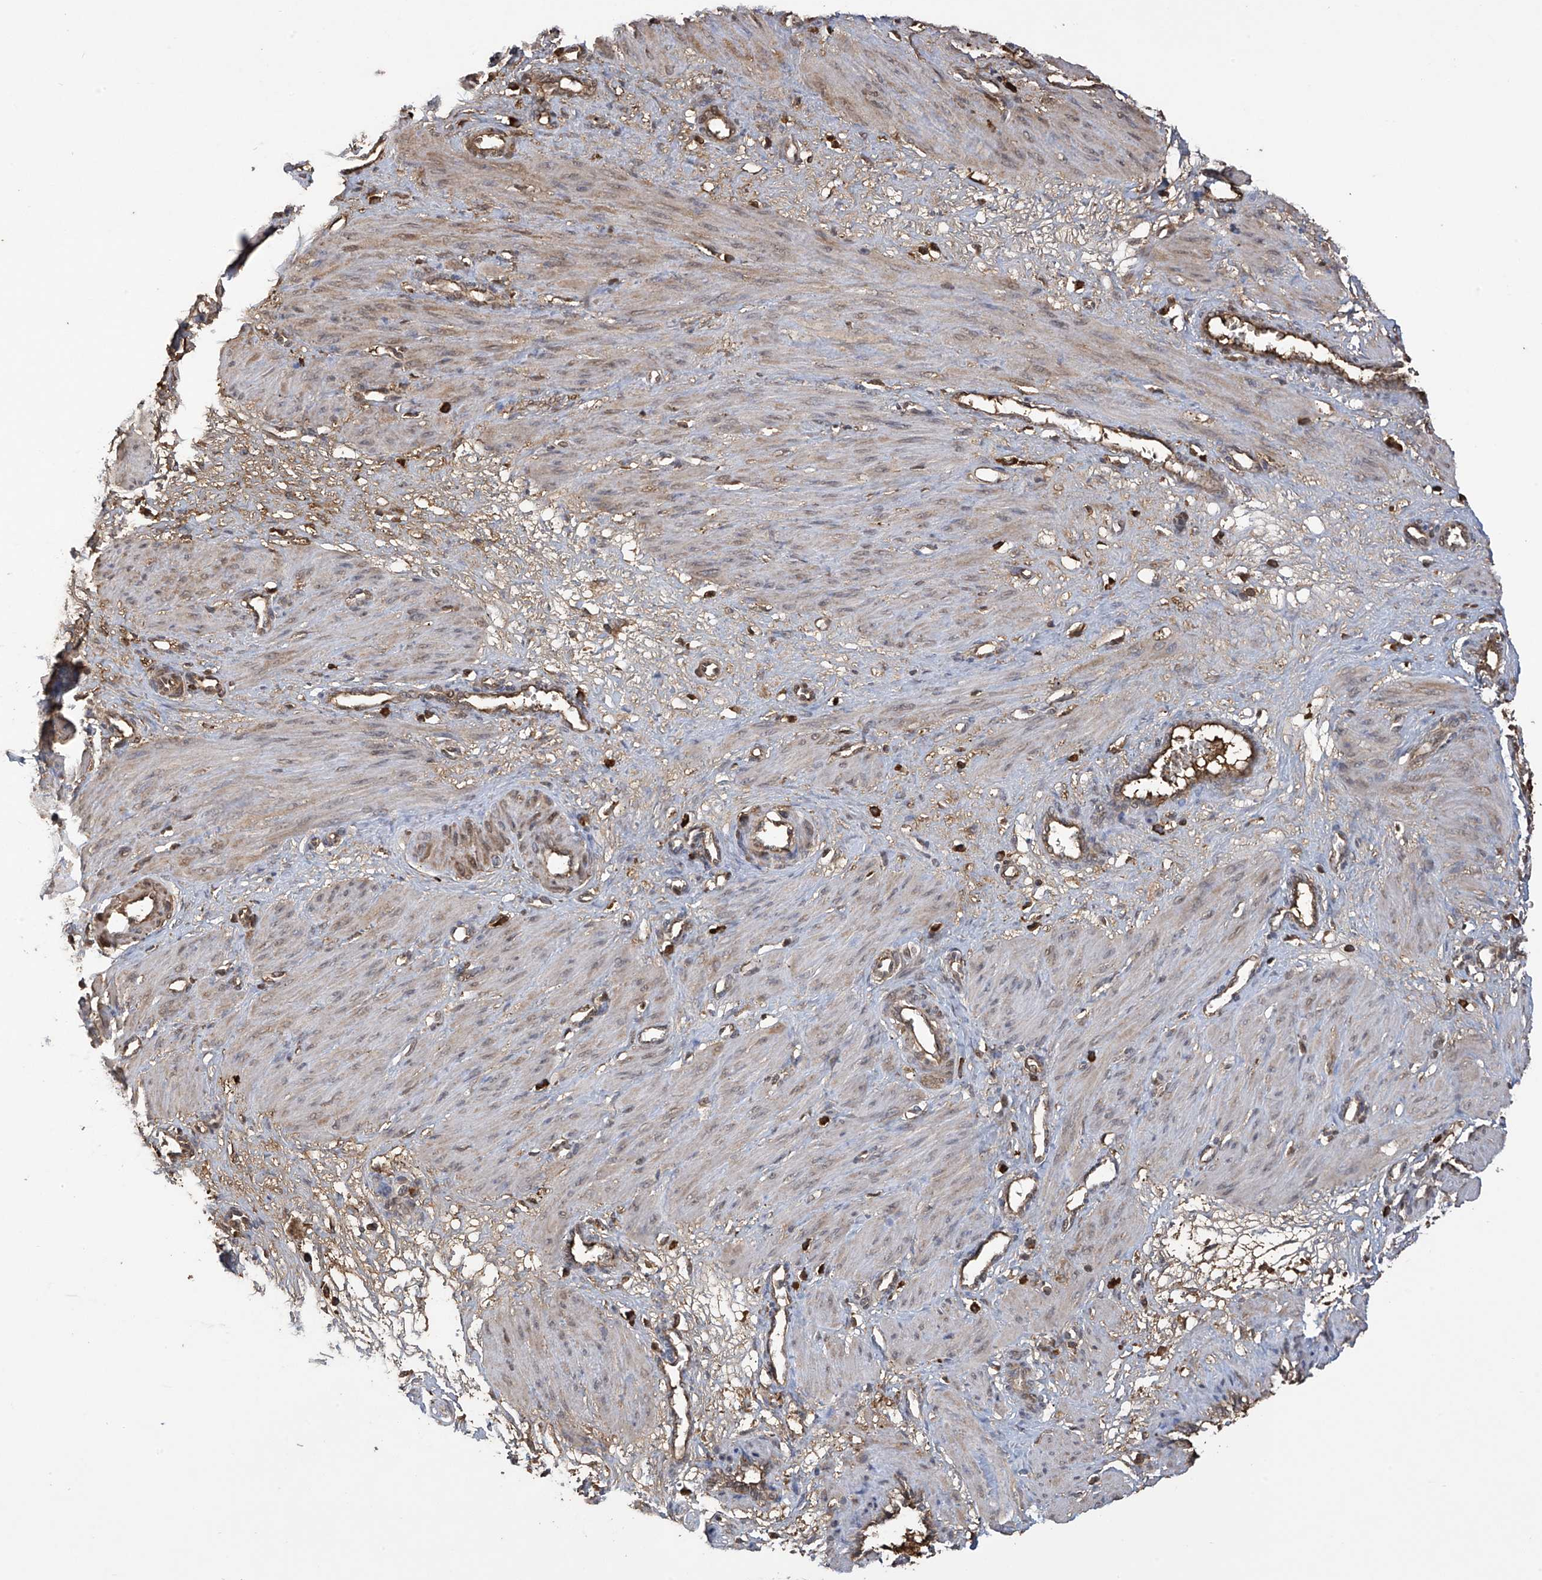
{"staining": {"intensity": "weak", "quantity": "25%-75%", "location": "cytoplasmic/membranous"}, "tissue": "smooth muscle", "cell_type": "Smooth muscle cells", "image_type": "normal", "snomed": [{"axis": "morphology", "description": "Normal tissue, NOS"}, {"axis": "topography", "description": "Endometrium"}], "caption": "Immunohistochemical staining of normal human smooth muscle shows low levels of weak cytoplasmic/membranous expression in approximately 25%-75% of smooth muscle cells.", "gene": "PNPT1", "patient": {"sex": "female", "age": 33}}